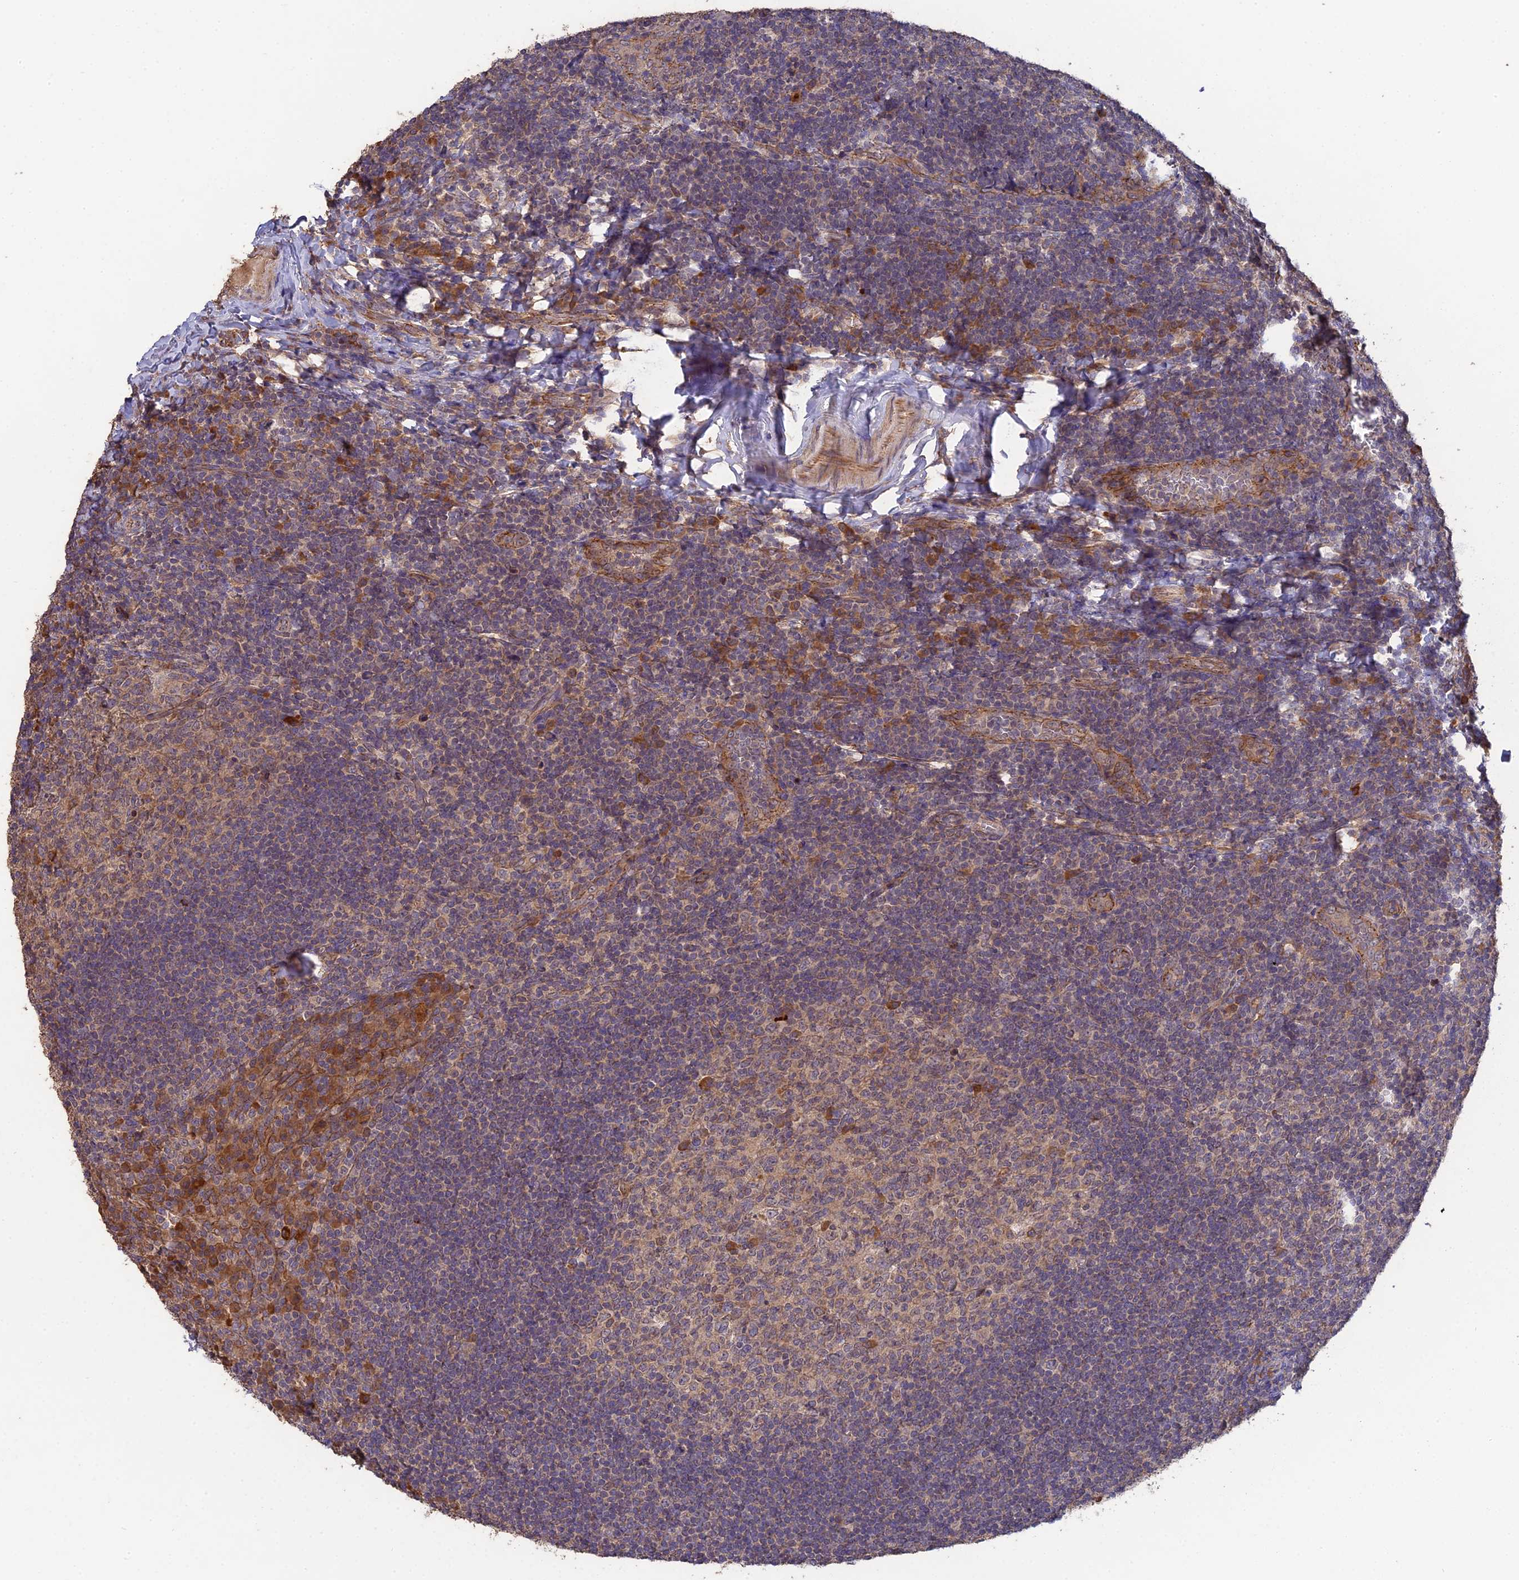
{"staining": {"intensity": "moderate", "quantity": "<25%", "location": "cytoplasmic/membranous"}, "tissue": "tonsil", "cell_type": "Germinal center cells", "image_type": "normal", "snomed": [{"axis": "morphology", "description": "Normal tissue, NOS"}, {"axis": "topography", "description": "Tonsil"}], "caption": "Protein staining displays moderate cytoplasmic/membranous expression in approximately <25% of germinal center cells in normal tonsil. (DAB (3,3'-diaminobenzidine) = brown stain, brightfield microscopy at high magnification).", "gene": "ARHGAP40", "patient": {"sex": "male", "age": 17}}